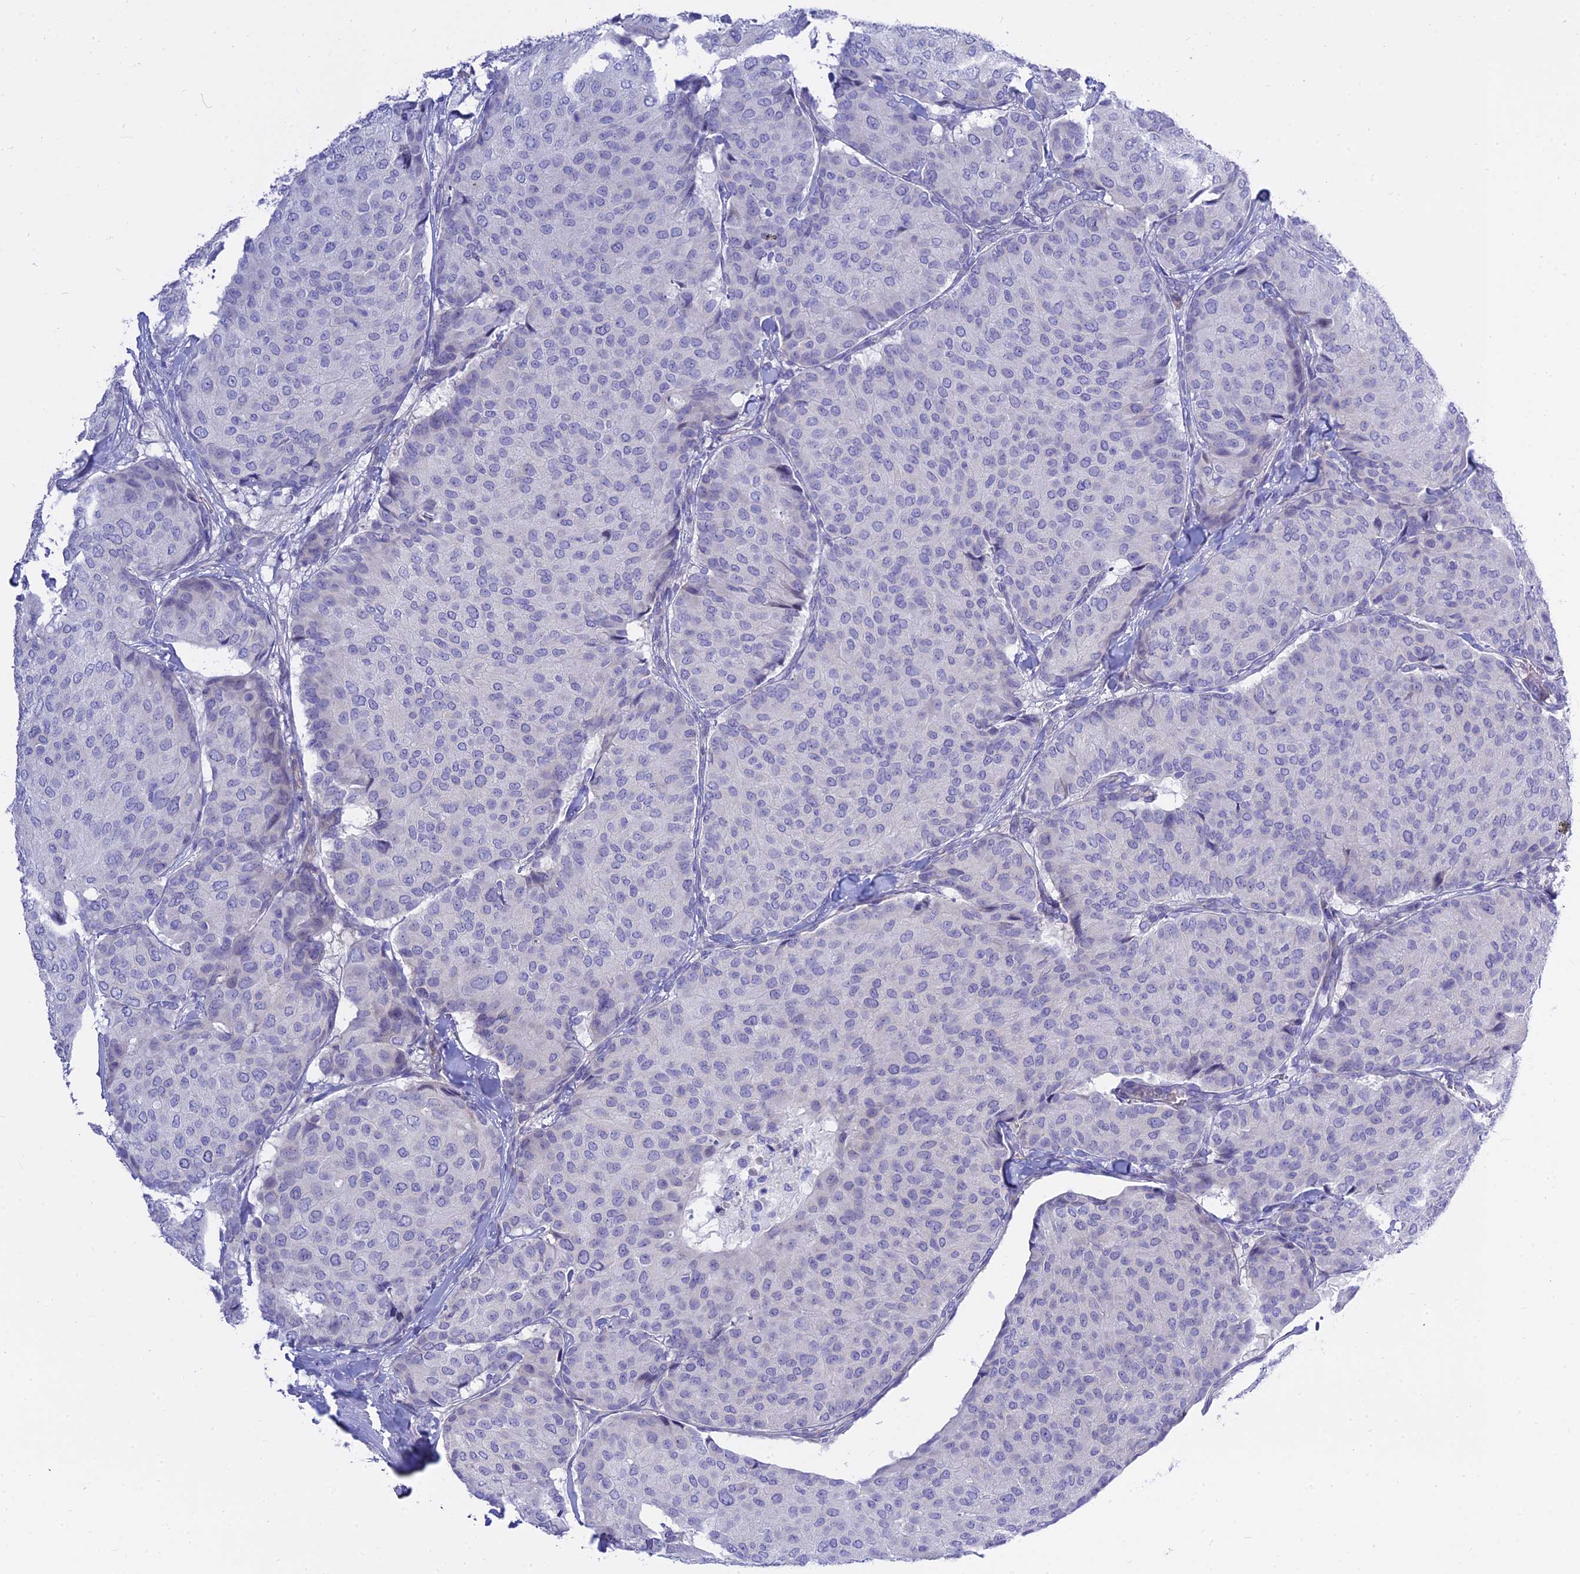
{"staining": {"intensity": "negative", "quantity": "none", "location": "none"}, "tissue": "breast cancer", "cell_type": "Tumor cells", "image_type": "cancer", "snomed": [{"axis": "morphology", "description": "Duct carcinoma"}, {"axis": "topography", "description": "Breast"}], "caption": "Immunohistochemistry (IHC) micrograph of breast cancer (infiltrating ductal carcinoma) stained for a protein (brown), which demonstrates no positivity in tumor cells.", "gene": "MBD3L1", "patient": {"sex": "female", "age": 75}}